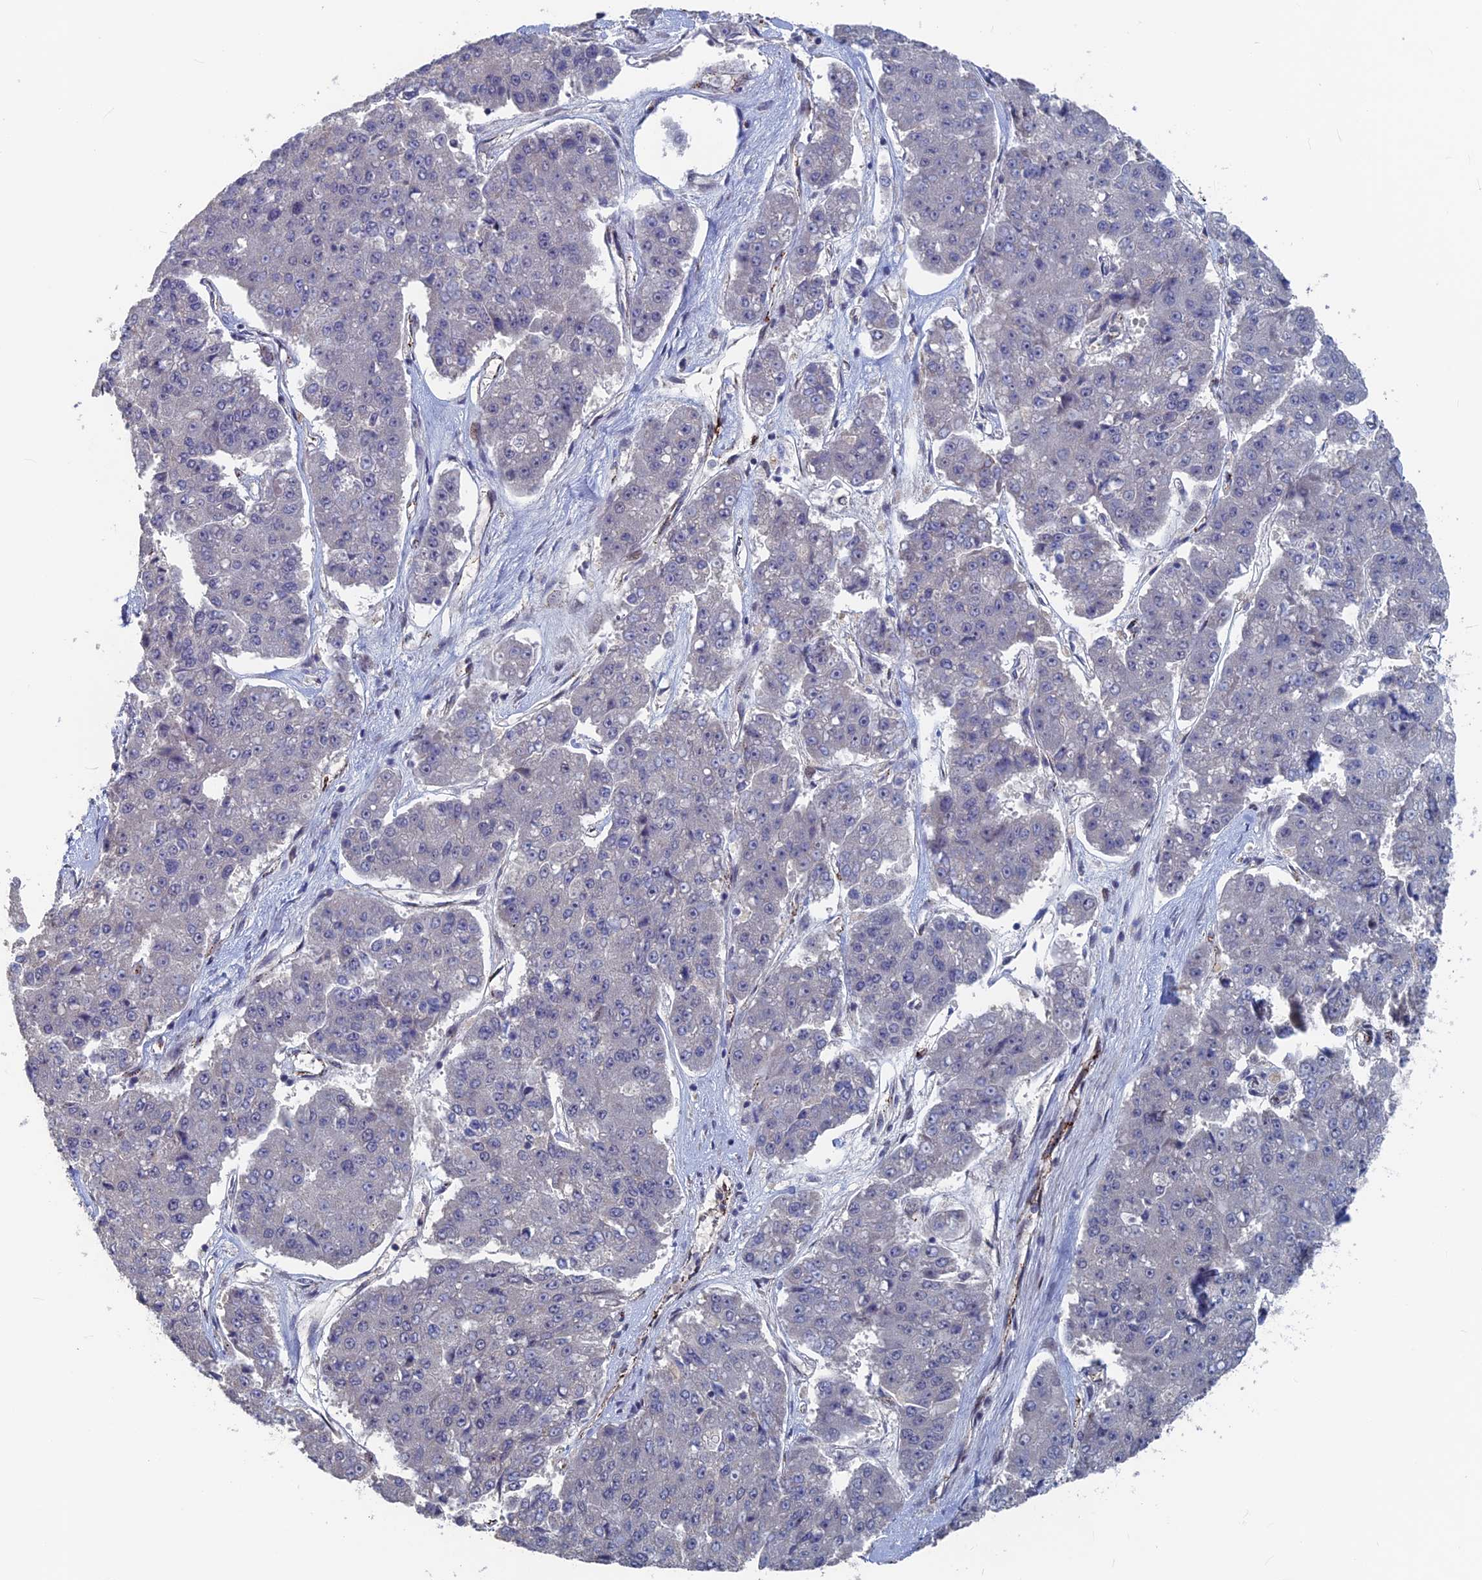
{"staining": {"intensity": "negative", "quantity": "none", "location": "none"}, "tissue": "pancreatic cancer", "cell_type": "Tumor cells", "image_type": "cancer", "snomed": [{"axis": "morphology", "description": "Adenocarcinoma, NOS"}, {"axis": "topography", "description": "Pancreas"}], "caption": "High power microscopy photomicrograph of an immunohistochemistry (IHC) photomicrograph of adenocarcinoma (pancreatic), revealing no significant staining in tumor cells.", "gene": "SH3D21", "patient": {"sex": "male", "age": 50}}